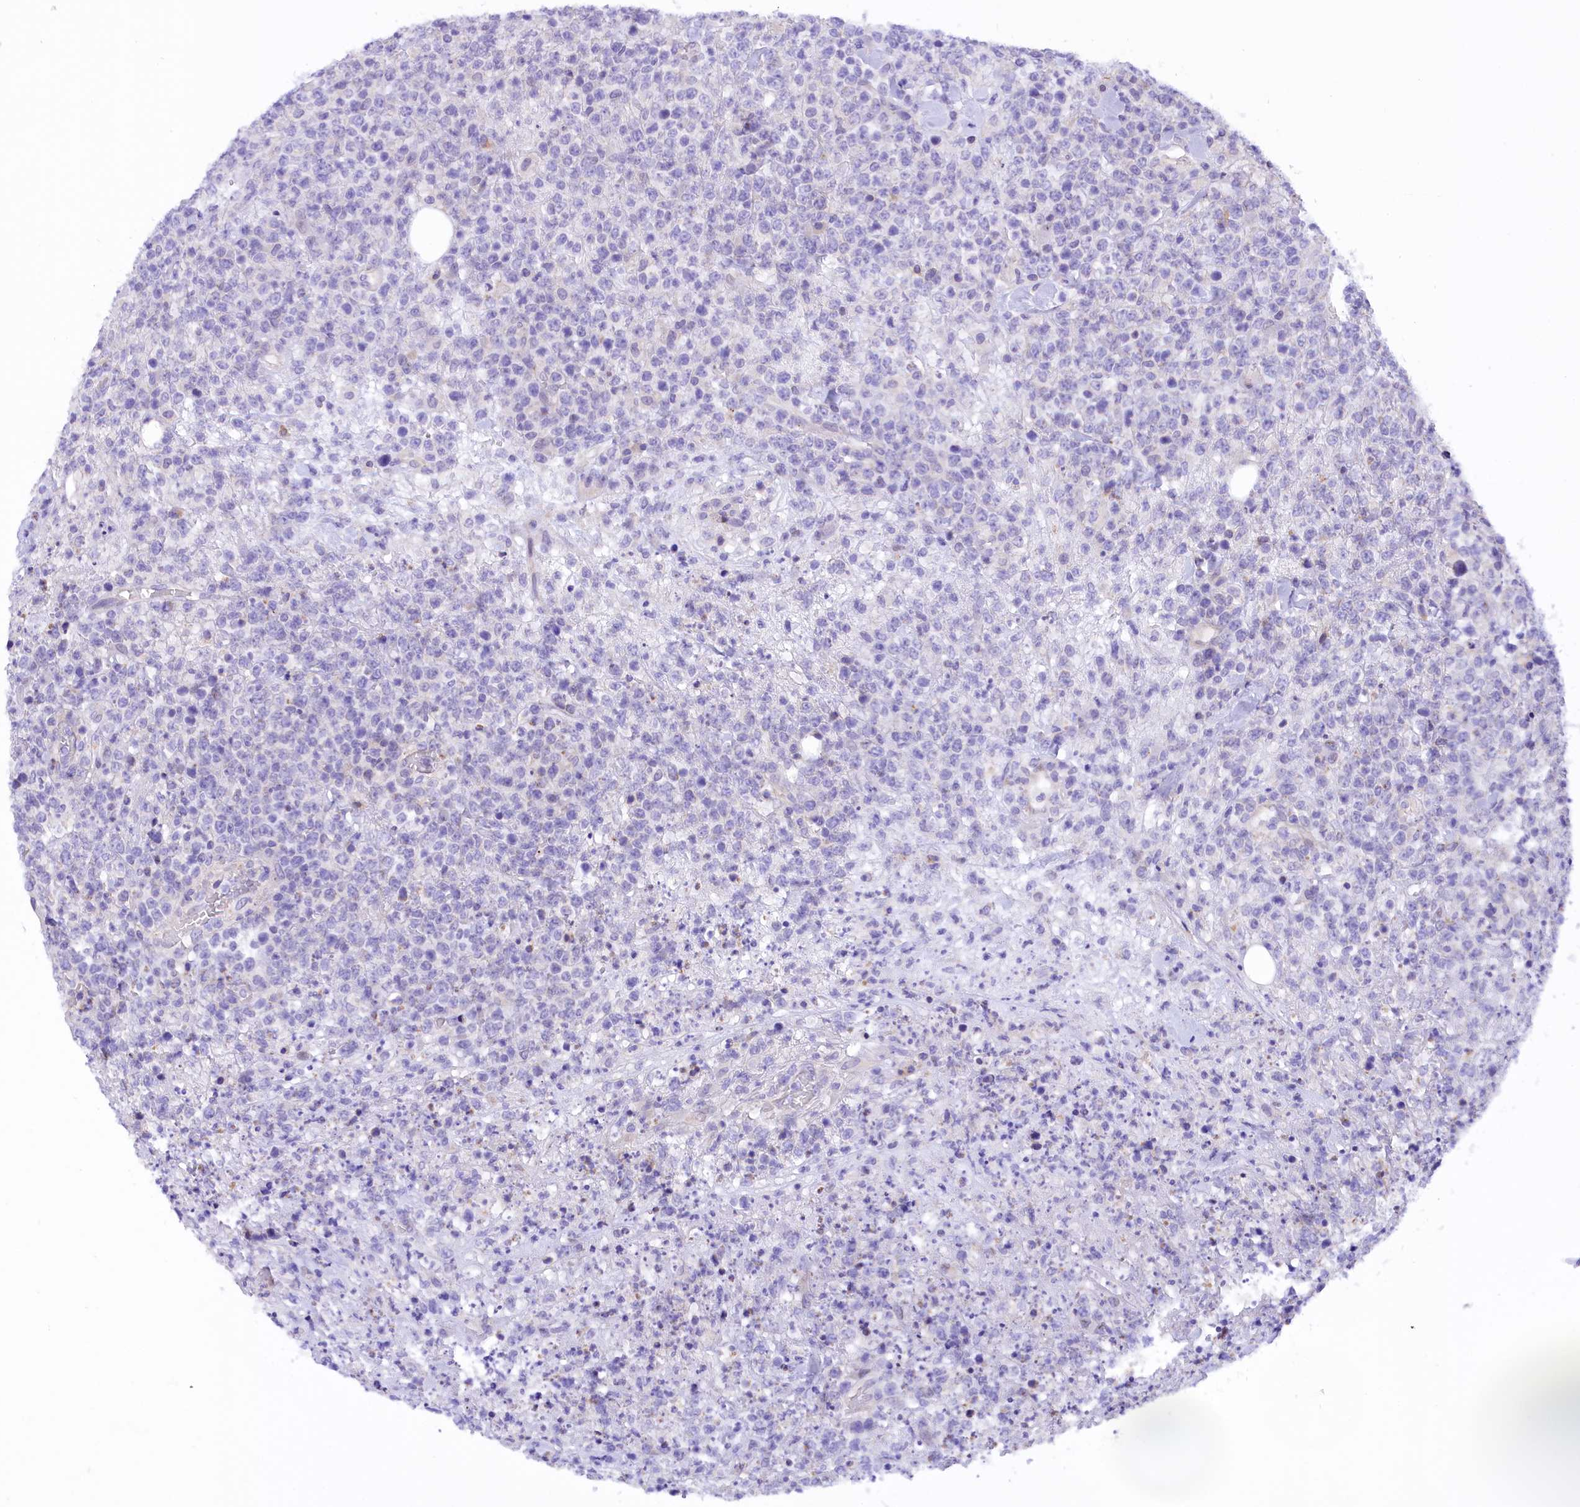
{"staining": {"intensity": "negative", "quantity": "none", "location": "none"}, "tissue": "lymphoma", "cell_type": "Tumor cells", "image_type": "cancer", "snomed": [{"axis": "morphology", "description": "Malignant lymphoma, non-Hodgkin's type, High grade"}, {"axis": "topography", "description": "Colon"}], "caption": "Tumor cells are negative for brown protein staining in lymphoma.", "gene": "COL6A5", "patient": {"sex": "female", "age": 53}}